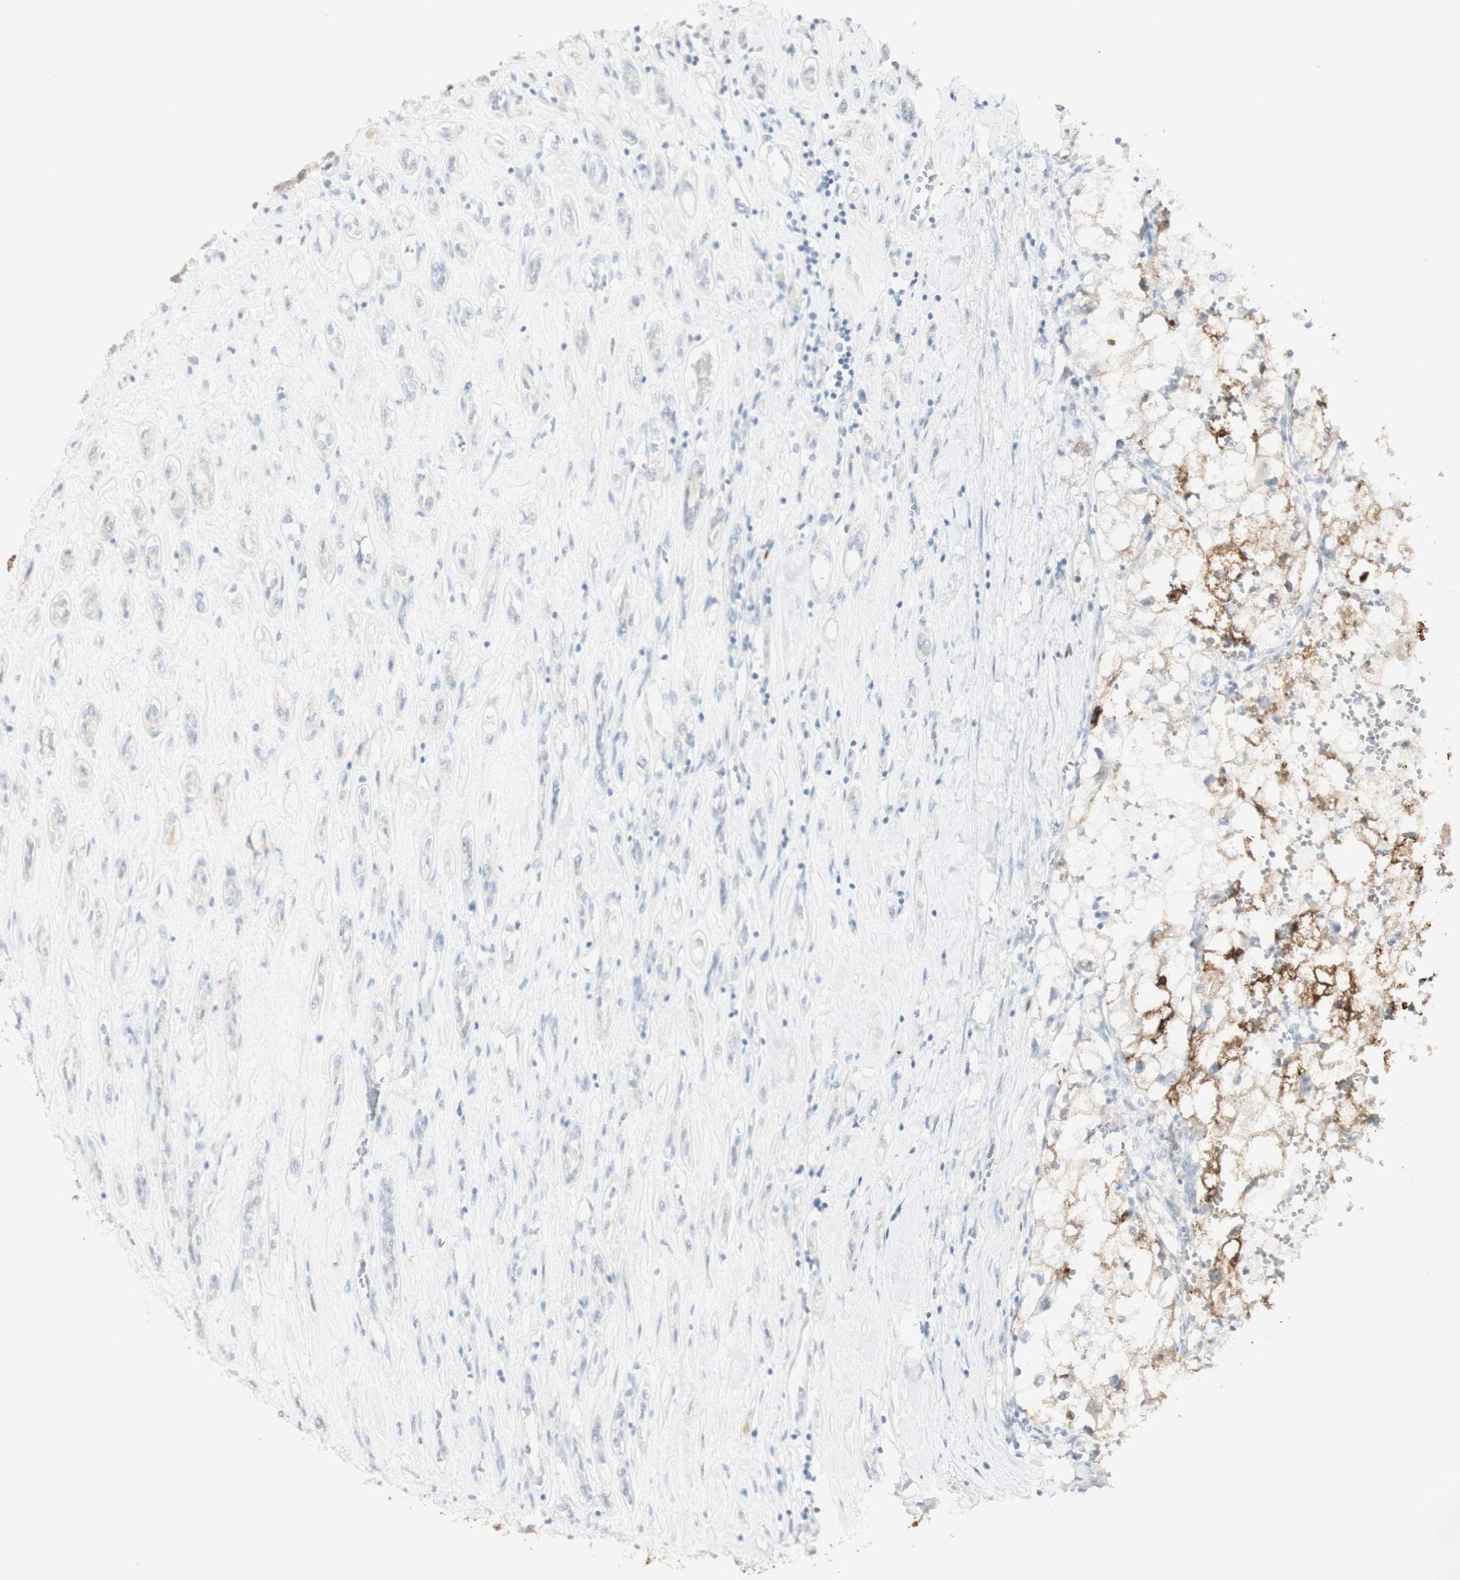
{"staining": {"intensity": "negative", "quantity": "none", "location": "none"}, "tissue": "renal cancer", "cell_type": "Tumor cells", "image_type": "cancer", "snomed": [{"axis": "morphology", "description": "Adenocarcinoma, NOS"}, {"axis": "topography", "description": "Kidney"}], "caption": "A histopathology image of renal adenocarcinoma stained for a protein demonstrates no brown staining in tumor cells.", "gene": "NDST4", "patient": {"sex": "female", "age": 70}}